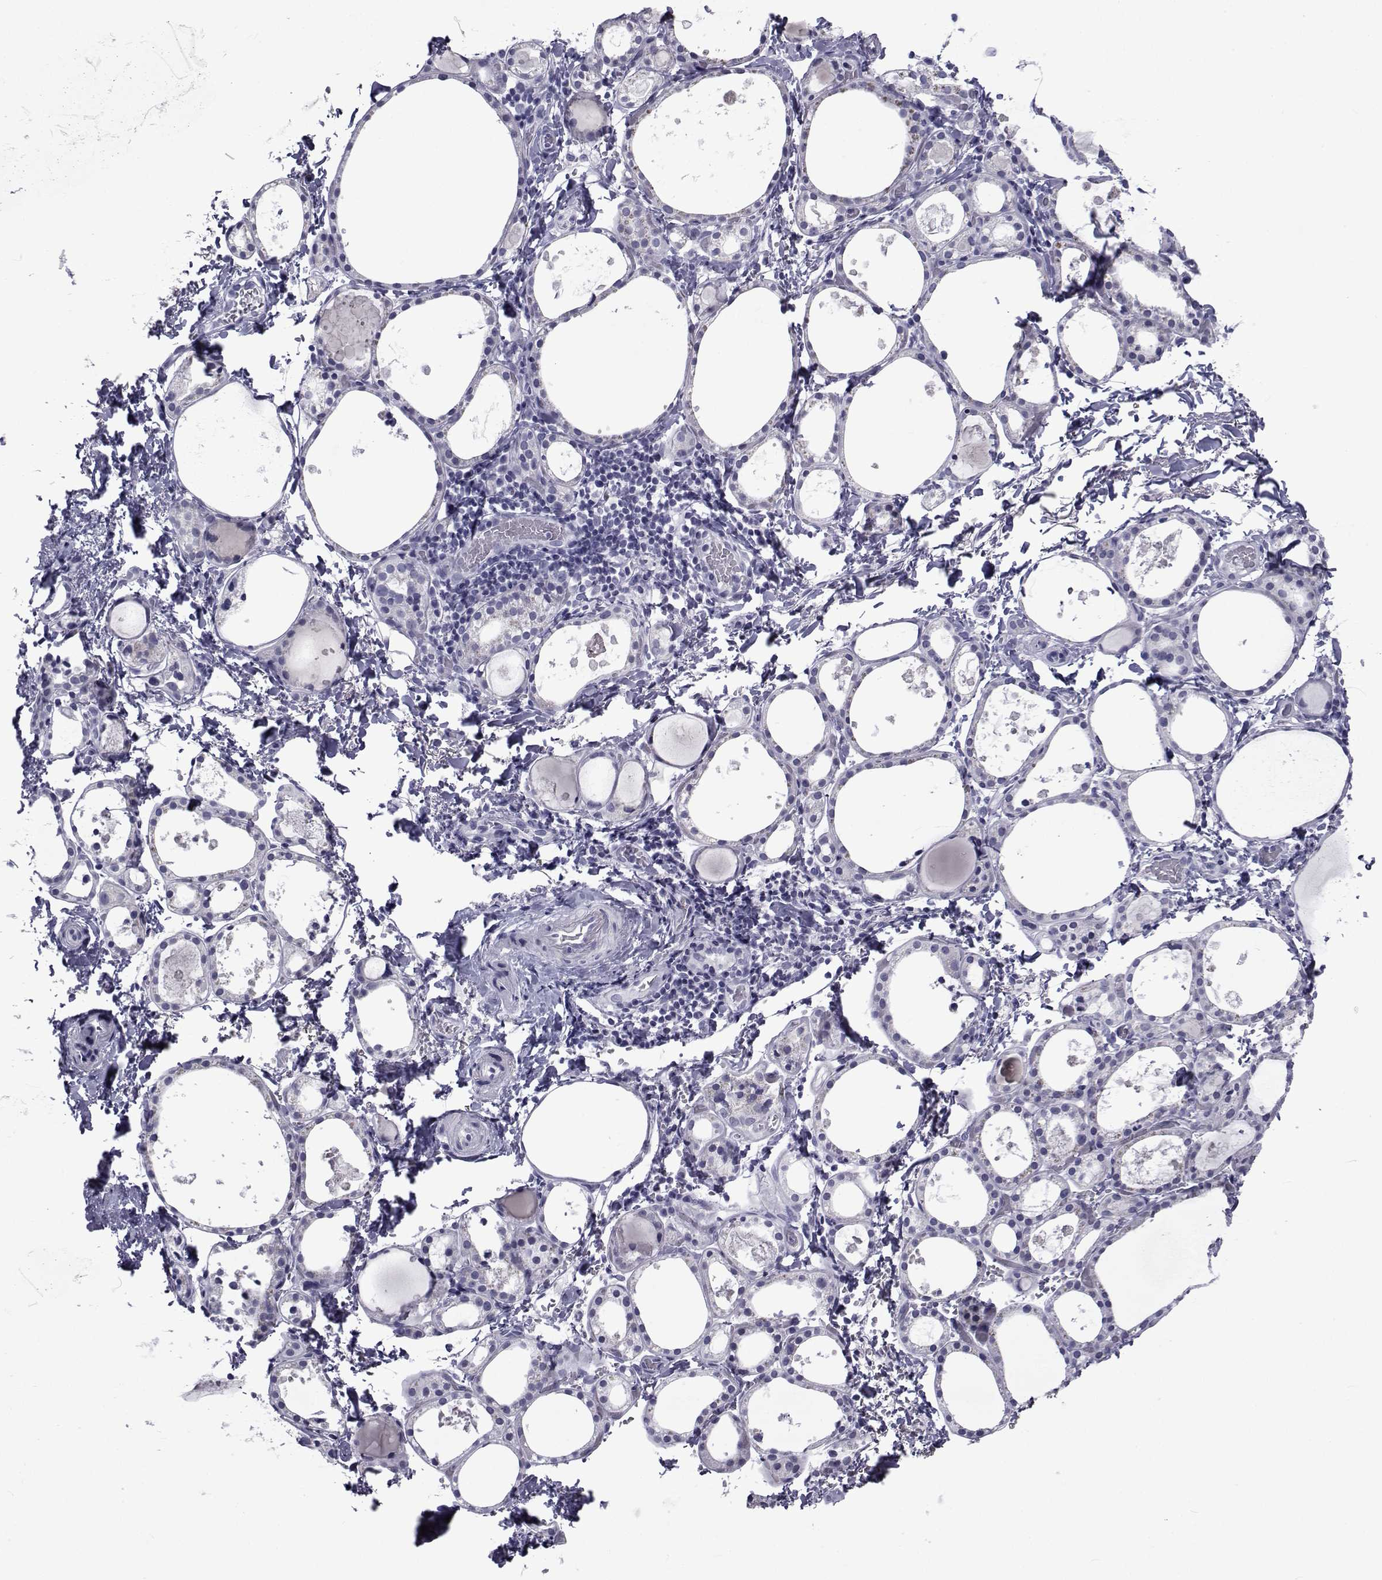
{"staining": {"intensity": "negative", "quantity": "none", "location": "none"}, "tissue": "thyroid gland", "cell_type": "Glandular cells", "image_type": "normal", "snomed": [{"axis": "morphology", "description": "Normal tissue, NOS"}, {"axis": "topography", "description": "Thyroid gland"}], "caption": "Glandular cells are negative for brown protein staining in unremarkable thyroid gland. The staining was performed using DAB (3,3'-diaminobenzidine) to visualize the protein expression in brown, while the nuclei were stained in blue with hematoxylin (Magnification: 20x).", "gene": "PDE6G", "patient": {"sex": "male", "age": 68}}